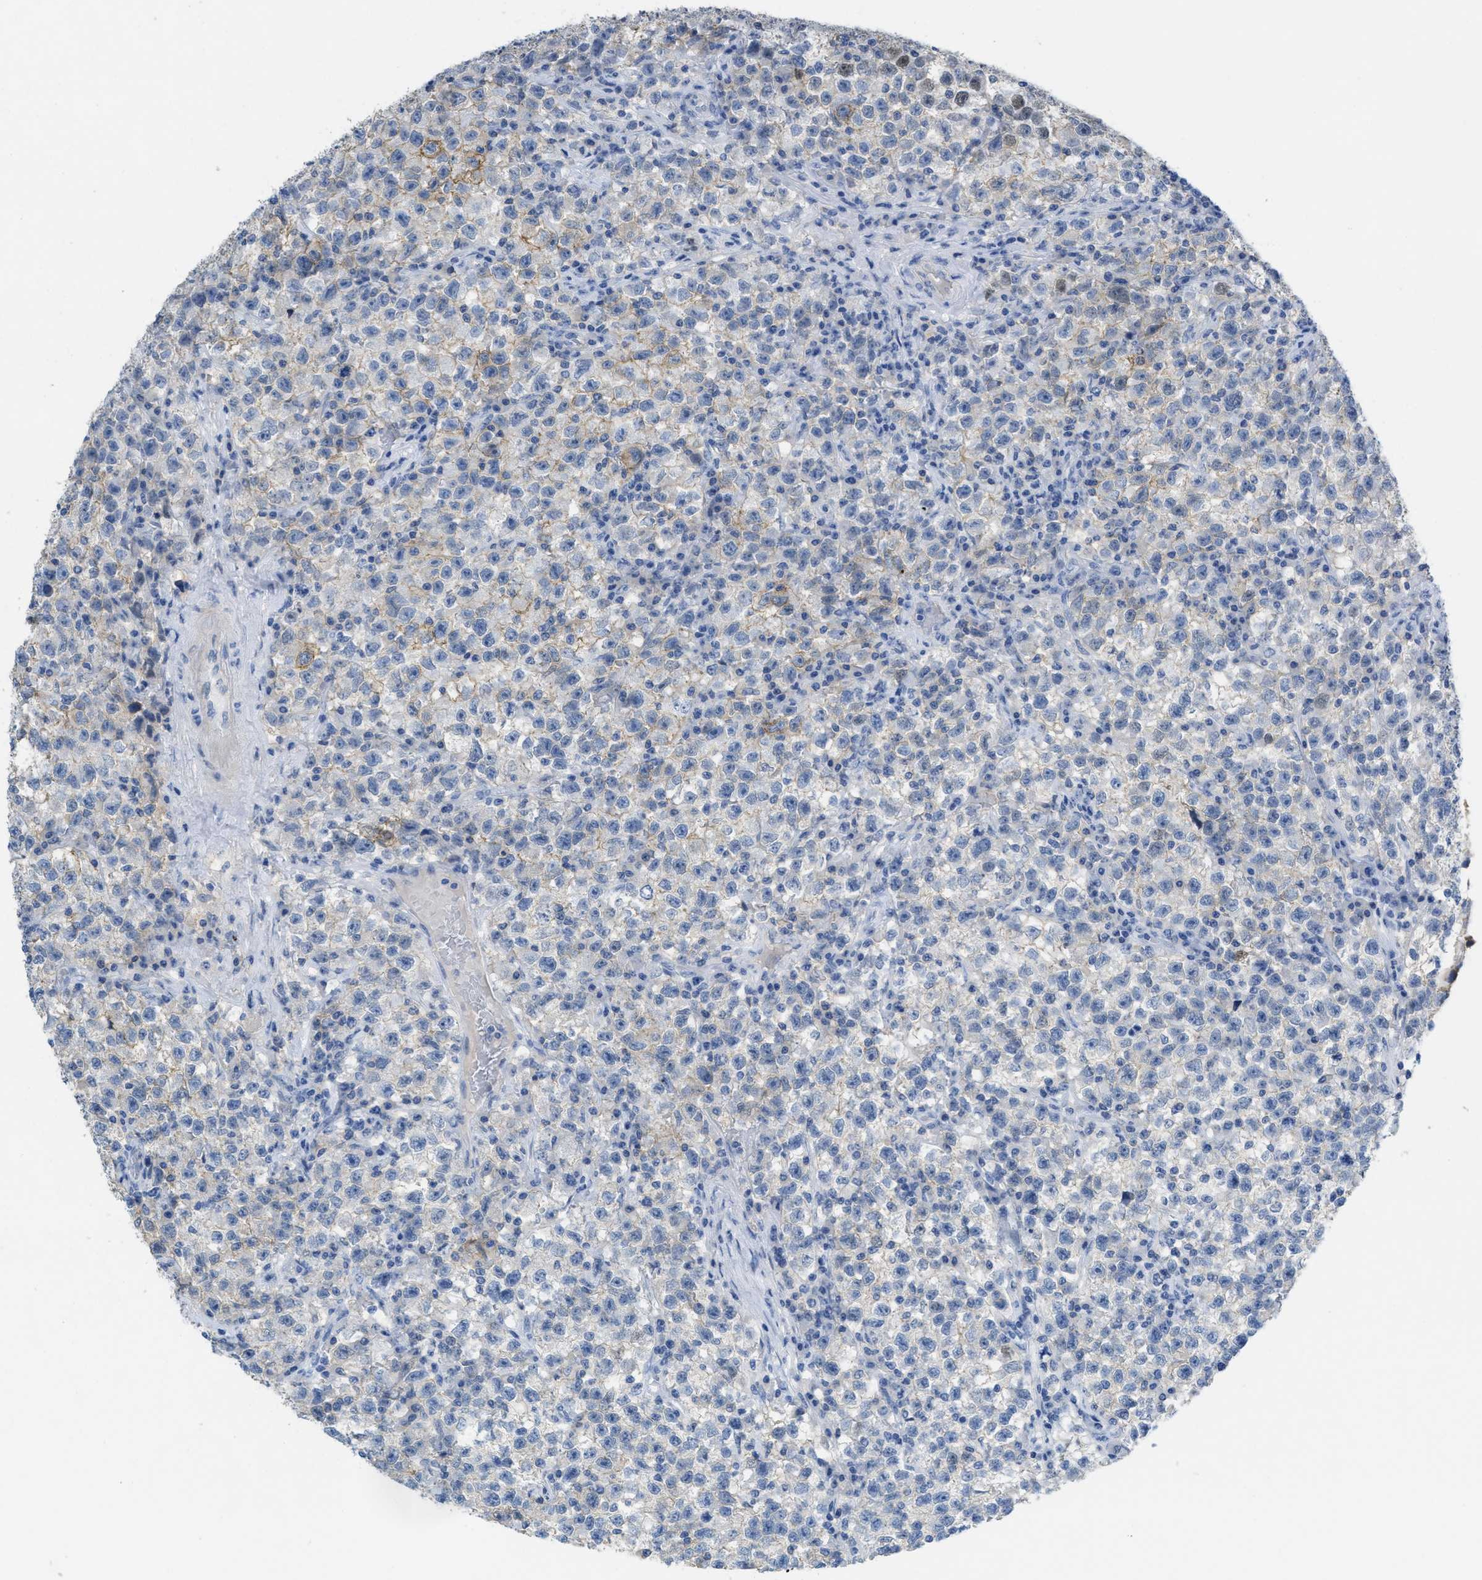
{"staining": {"intensity": "moderate", "quantity": "<25%", "location": "cytoplasmic/membranous"}, "tissue": "testis cancer", "cell_type": "Tumor cells", "image_type": "cancer", "snomed": [{"axis": "morphology", "description": "Seminoma, NOS"}, {"axis": "topography", "description": "Testis"}], "caption": "The immunohistochemical stain labels moderate cytoplasmic/membranous staining in tumor cells of seminoma (testis) tissue.", "gene": "CNNM4", "patient": {"sex": "male", "age": 22}}